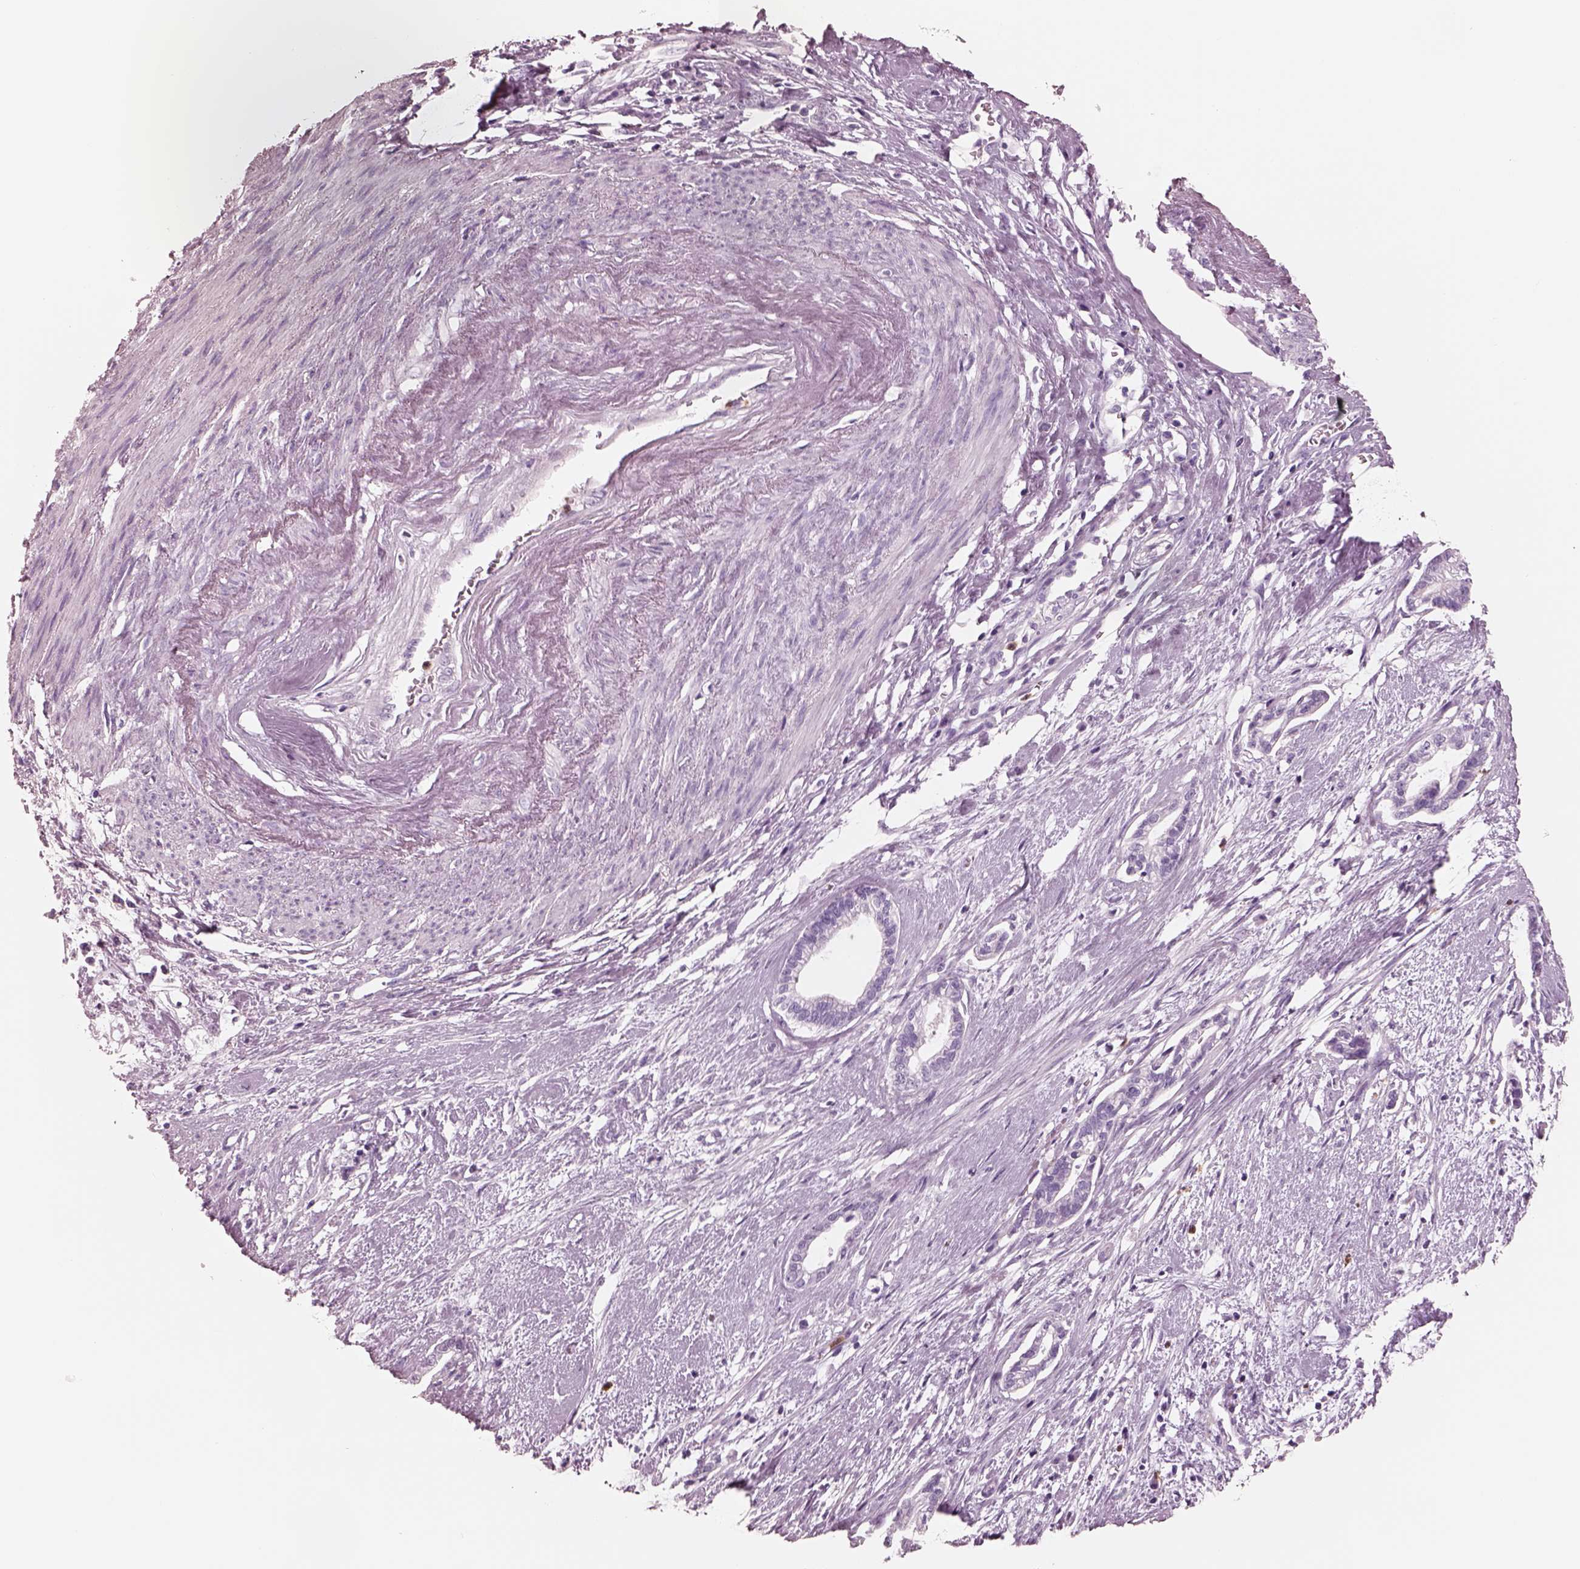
{"staining": {"intensity": "negative", "quantity": "none", "location": "none"}, "tissue": "cervical cancer", "cell_type": "Tumor cells", "image_type": "cancer", "snomed": [{"axis": "morphology", "description": "Adenocarcinoma, NOS"}, {"axis": "topography", "description": "Cervix"}], "caption": "Immunohistochemistry (IHC) photomicrograph of adenocarcinoma (cervical) stained for a protein (brown), which demonstrates no expression in tumor cells.", "gene": "ELANE", "patient": {"sex": "female", "age": 62}}